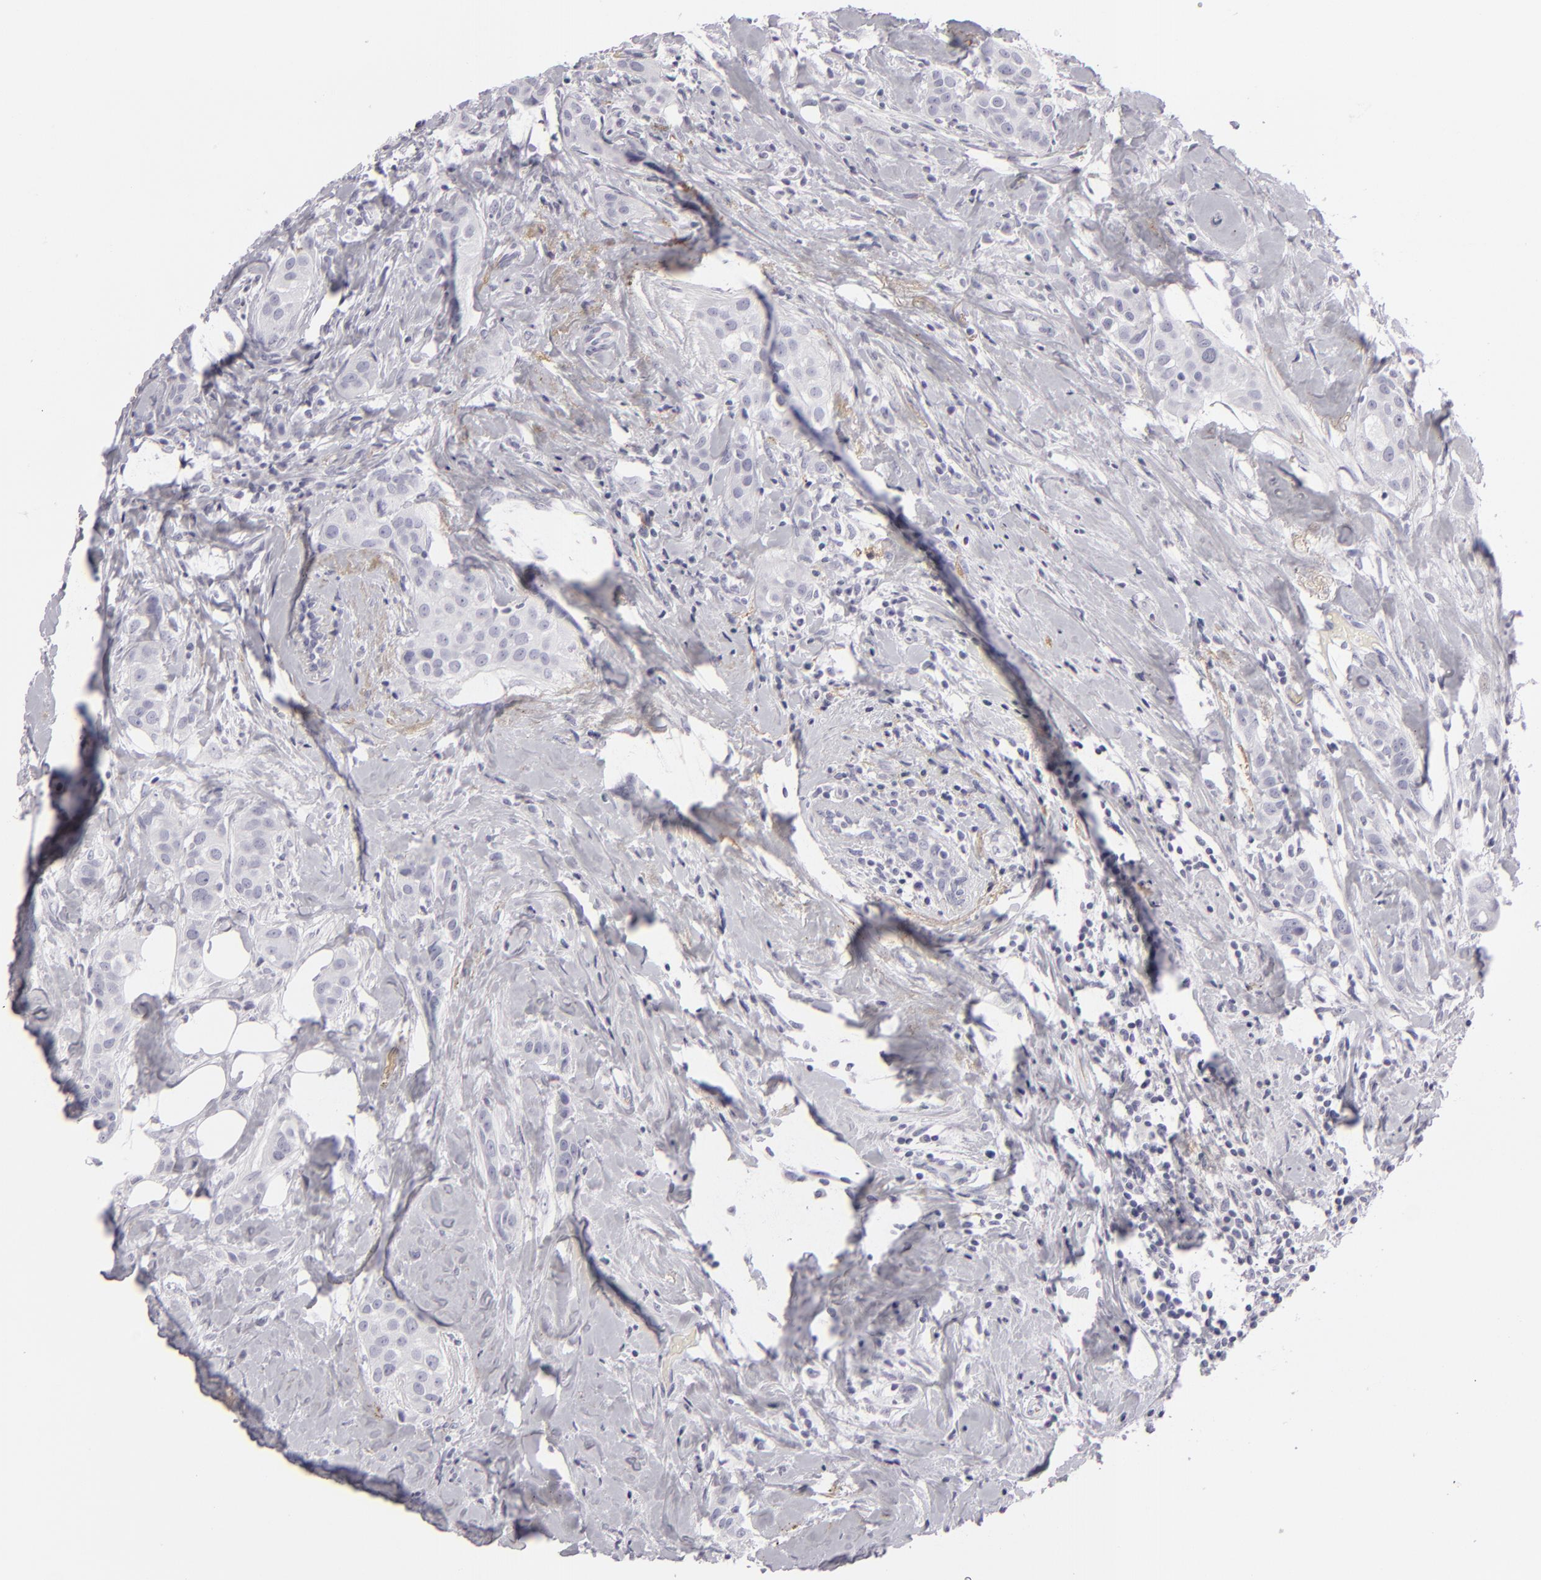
{"staining": {"intensity": "negative", "quantity": "none", "location": "none"}, "tissue": "breast cancer", "cell_type": "Tumor cells", "image_type": "cancer", "snomed": [{"axis": "morphology", "description": "Duct carcinoma"}, {"axis": "topography", "description": "Breast"}], "caption": "The histopathology image exhibits no staining of tumor cells in breast cancer.", "gene": "C9", "patient": {"sex": "female", "age": 45}}